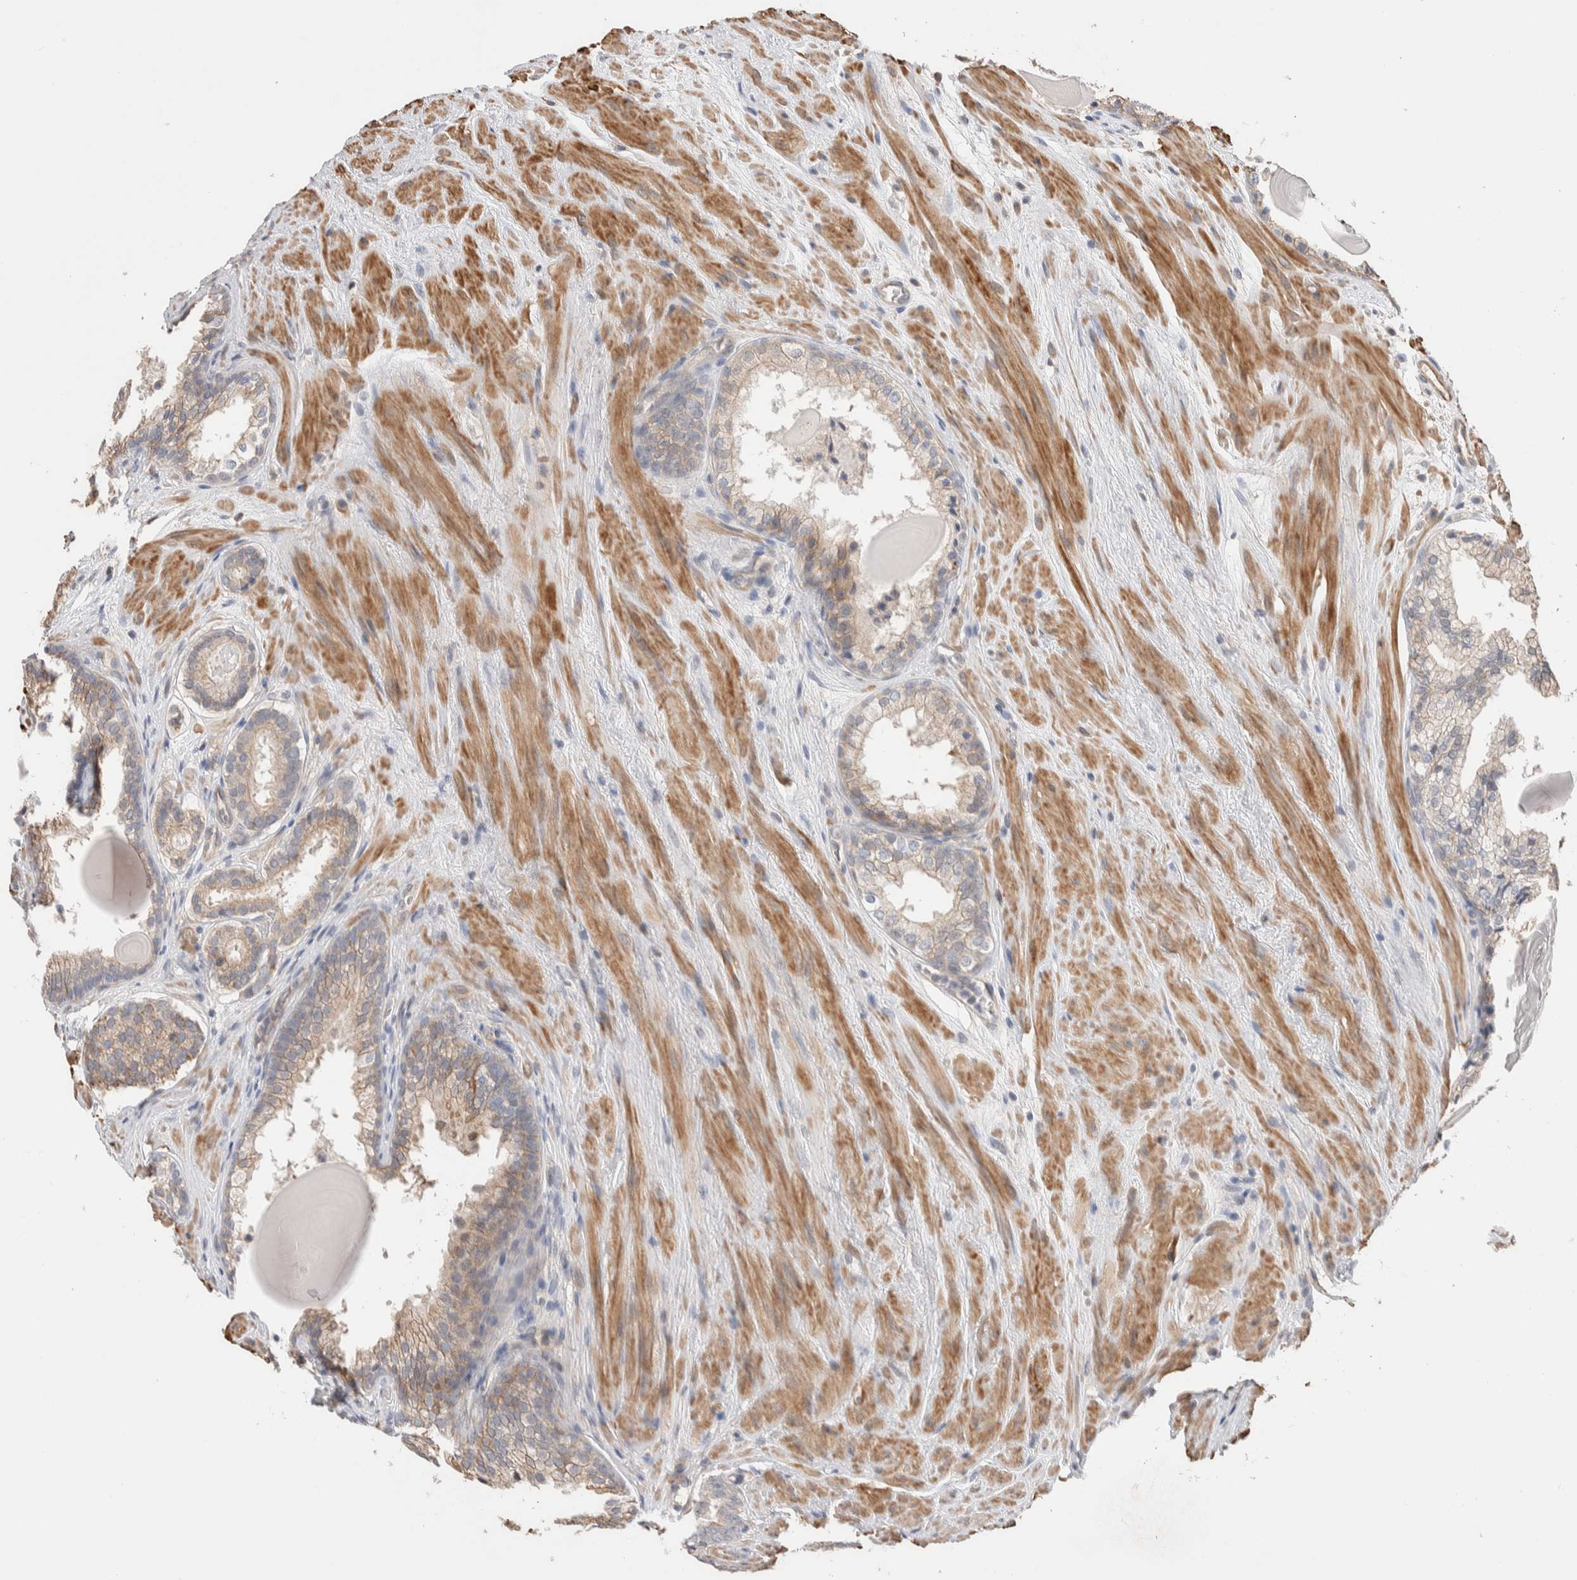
{"staining": {"intensity": "weak", "quantity": "<25%", "location": "cytoplasmic/membranous"}, "tissue": "prostate cancer", "cell_type": "Tumor cells", "image_type": "cancer", "snomed": [{"axis": "morphology", "description": "Adenocarcinoma, Low grade"}, {"axis": "topography", "description": "Prostate"}], "caption": "Protein analysis of prostate cancer (adenocarcinoma (low-grade)) displays no significant expression in tumor cells. (DAB (3,3'-diaminobenzidine) immunohistochemistry visualized using brightfield microscopy, high magnification).", "gene": "ZNF704", "patient": {"sex": "male", "age": 69}}